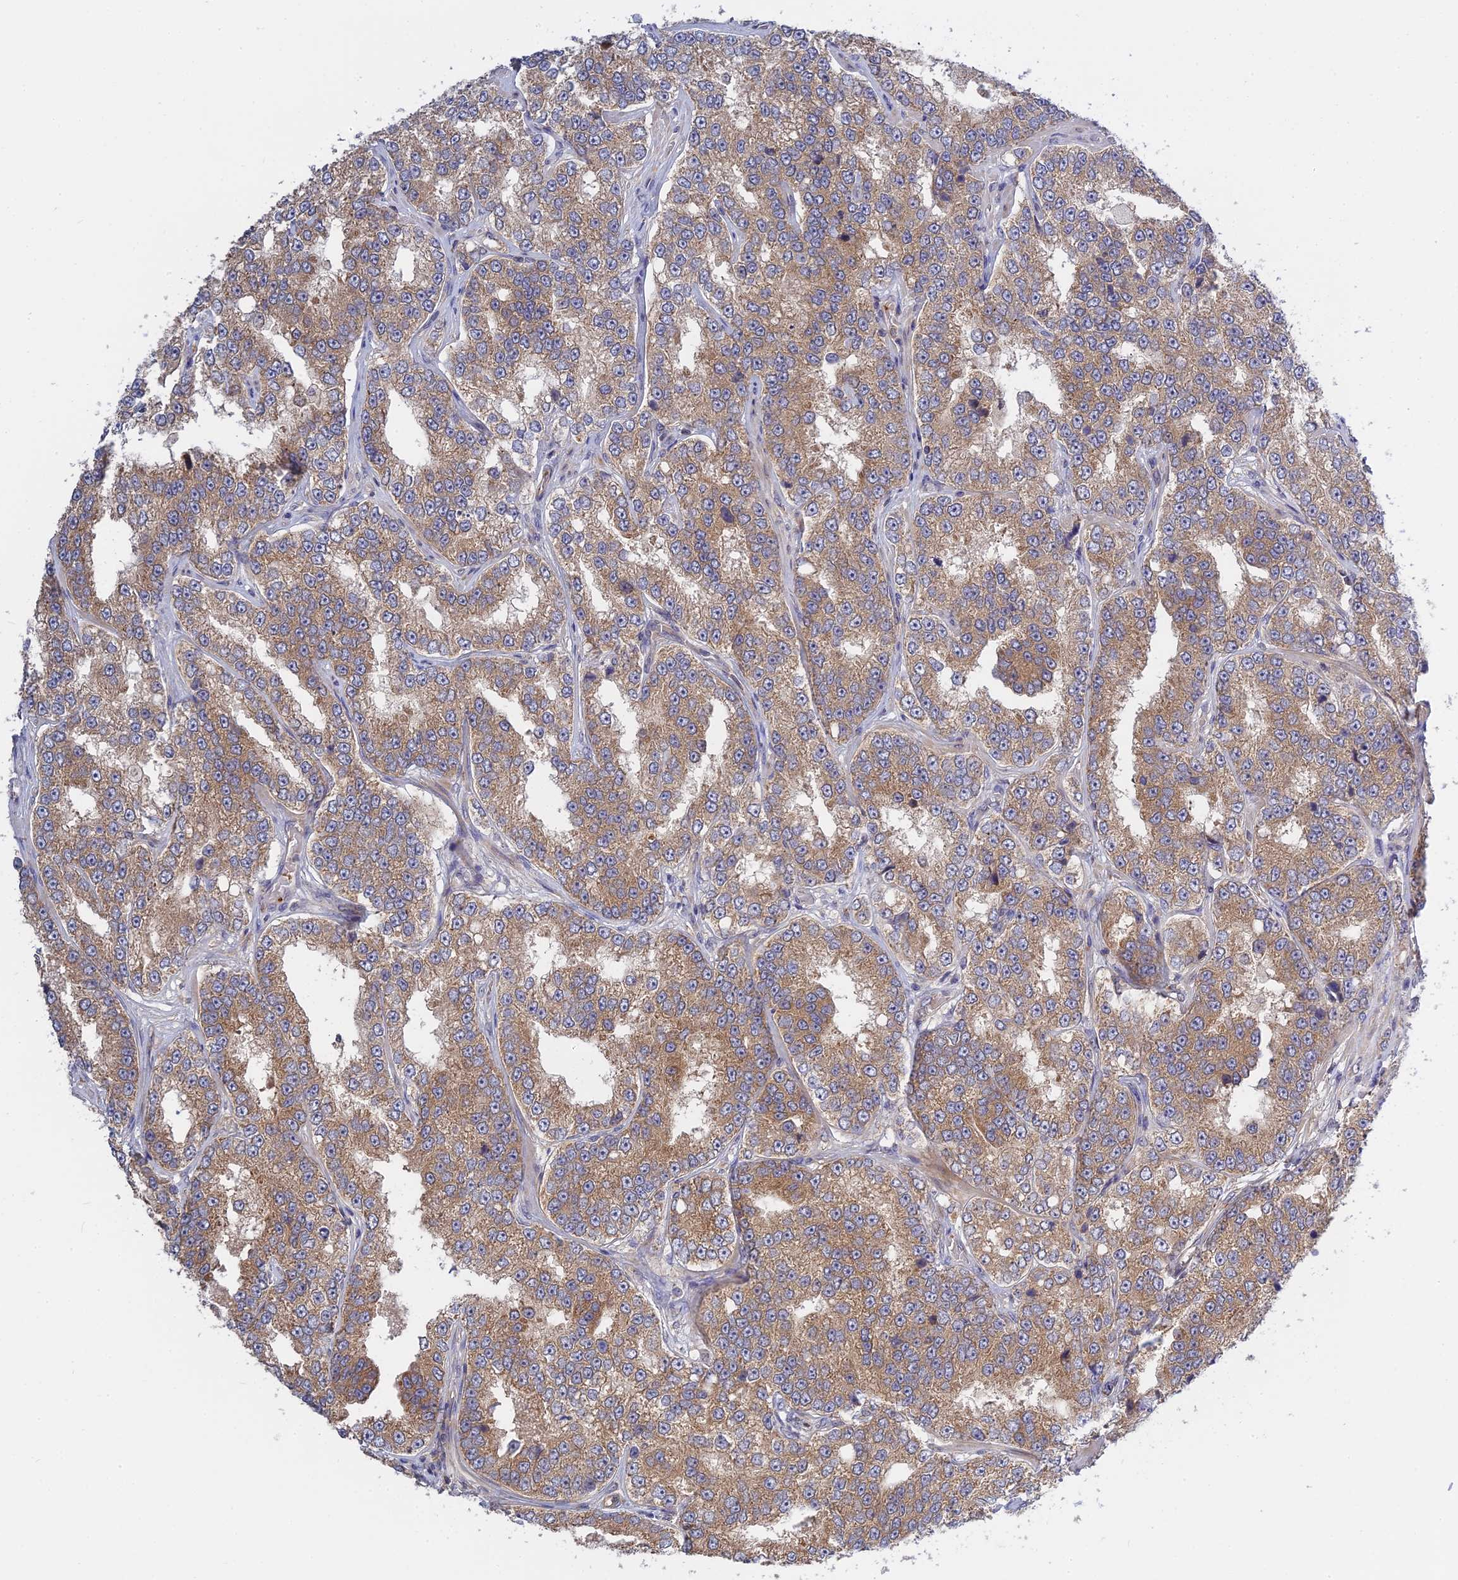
{"staining": {"intensity": "moderate", "quantity": ">75%", "location": "cytoplasmic/membranous"}, "tissue": "prostate cancer", "cell_type": "Tumor cells", "image_type": "cancer", "snomed": [{"axis": "morphology", "description": "Normal tissue, NOS"}, {"axis": "morphology", "description": "Adenocarcinoma, High grade"}, {"axis": "topography", "description": "Prostate"}], "caption": "Tumor cells display medium levels of moderate cytoplasmic/membranous positivity in approximately >75% of cells in prostate adenocarcinoma (high-grade).", "gene": "IL21R", "patient": {"sex": "male", "age": 83}}